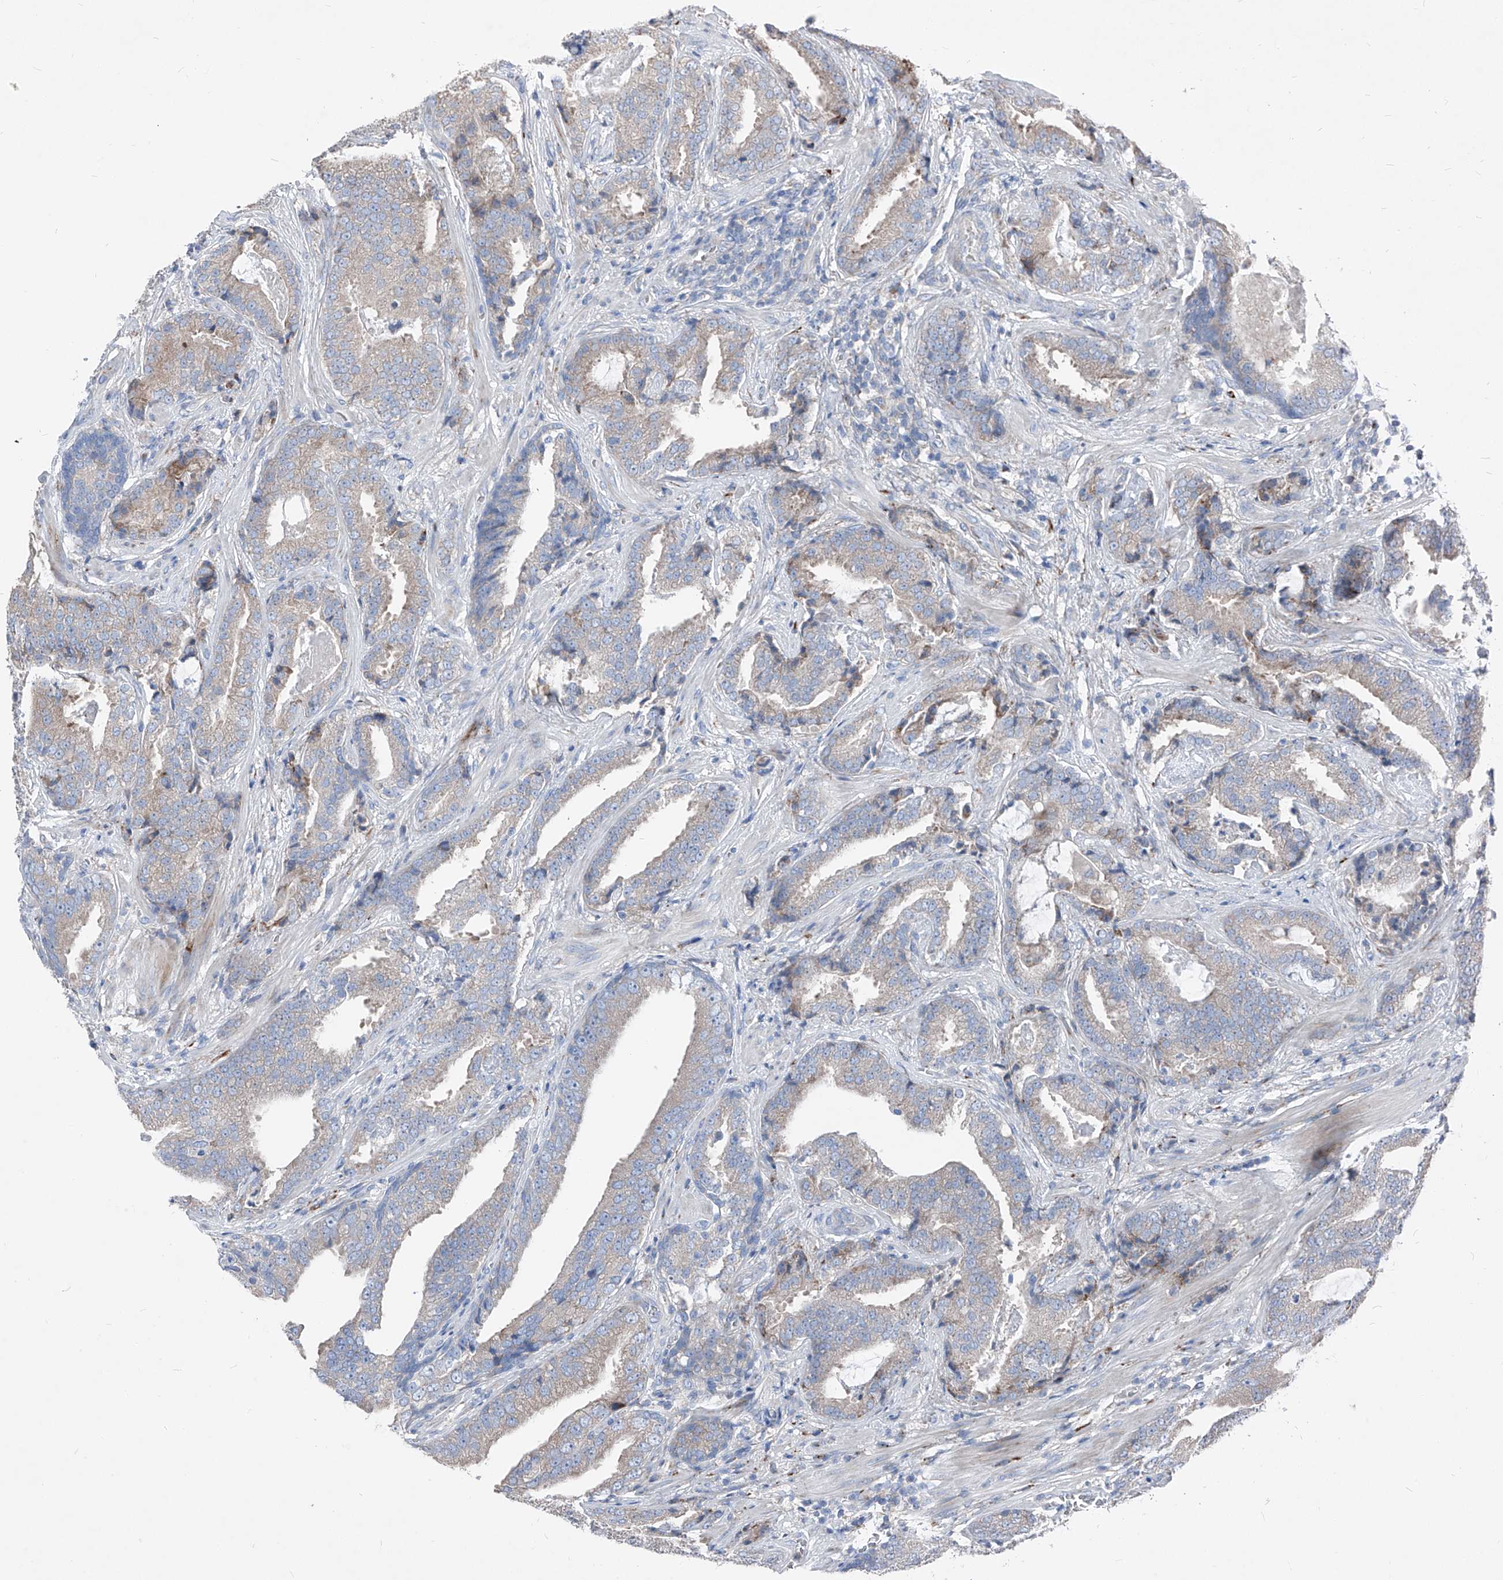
{"staining": {"intensity": "weak", "quantity": "<25%", "location": "cytoplasmic/membranous"}, "tissue": "prostate cancer", "cell_type": "Tumor cells", "image_type": "cancer", "snomed": [{"axis": "morphology", "description": "Adenocarcinoma, Low grade"}, {"axis": "topography", "description": "Prostate"}], "caption": "Tumor cells are negative for brown protein staining in adenocarcinoma (low-grade) (prostate). The staining was performed using DAB to visualize the protein expression in brown, while the nuclei were stained in blue with hematoxylin (Magnification: 20x).", "gene": "IFI27", "patient": {"sex": "male", "age": 67}}